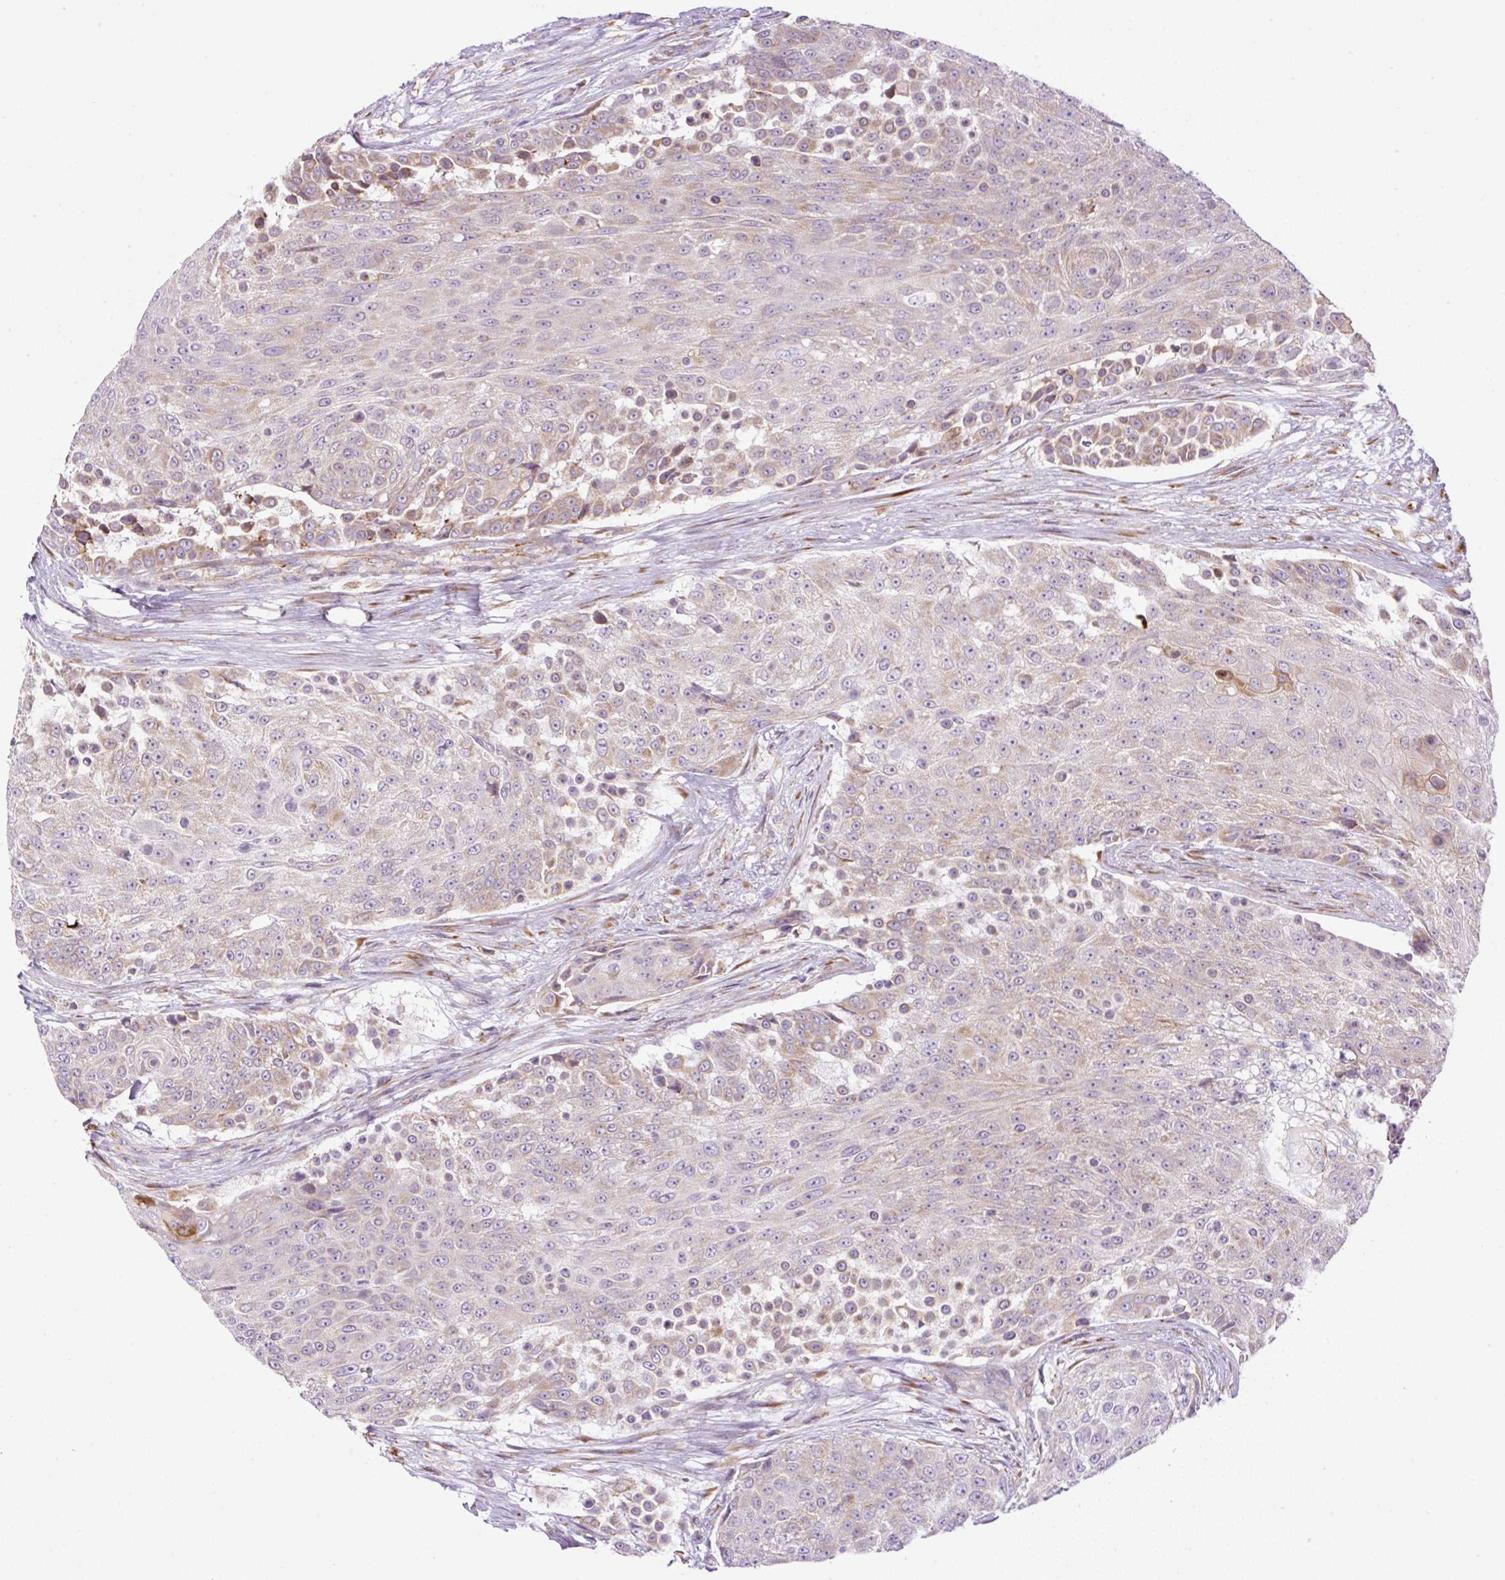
{"staining": {"intensity": "moderate", "quantity": "<25%", "location": "cytoplasmic/membranous"}, "tissue": "urothelial cancer", "cell_type": "Tumor cells", "image_type": "cancer", "snomed": [{"axis": "morphology", "description": "Urothelial carcinoma, High grade"}, {"axis": "topography", "description": "Urinary bladder"}], "caption": "Protein expression analysis of human urothelial carcinoma (high-grade) reveals moderate cytoplasmic/membranous staining in about <25% of tumor cells.", "gene": "POFUT1", "patient": {"sex": "female", "age": 63}}